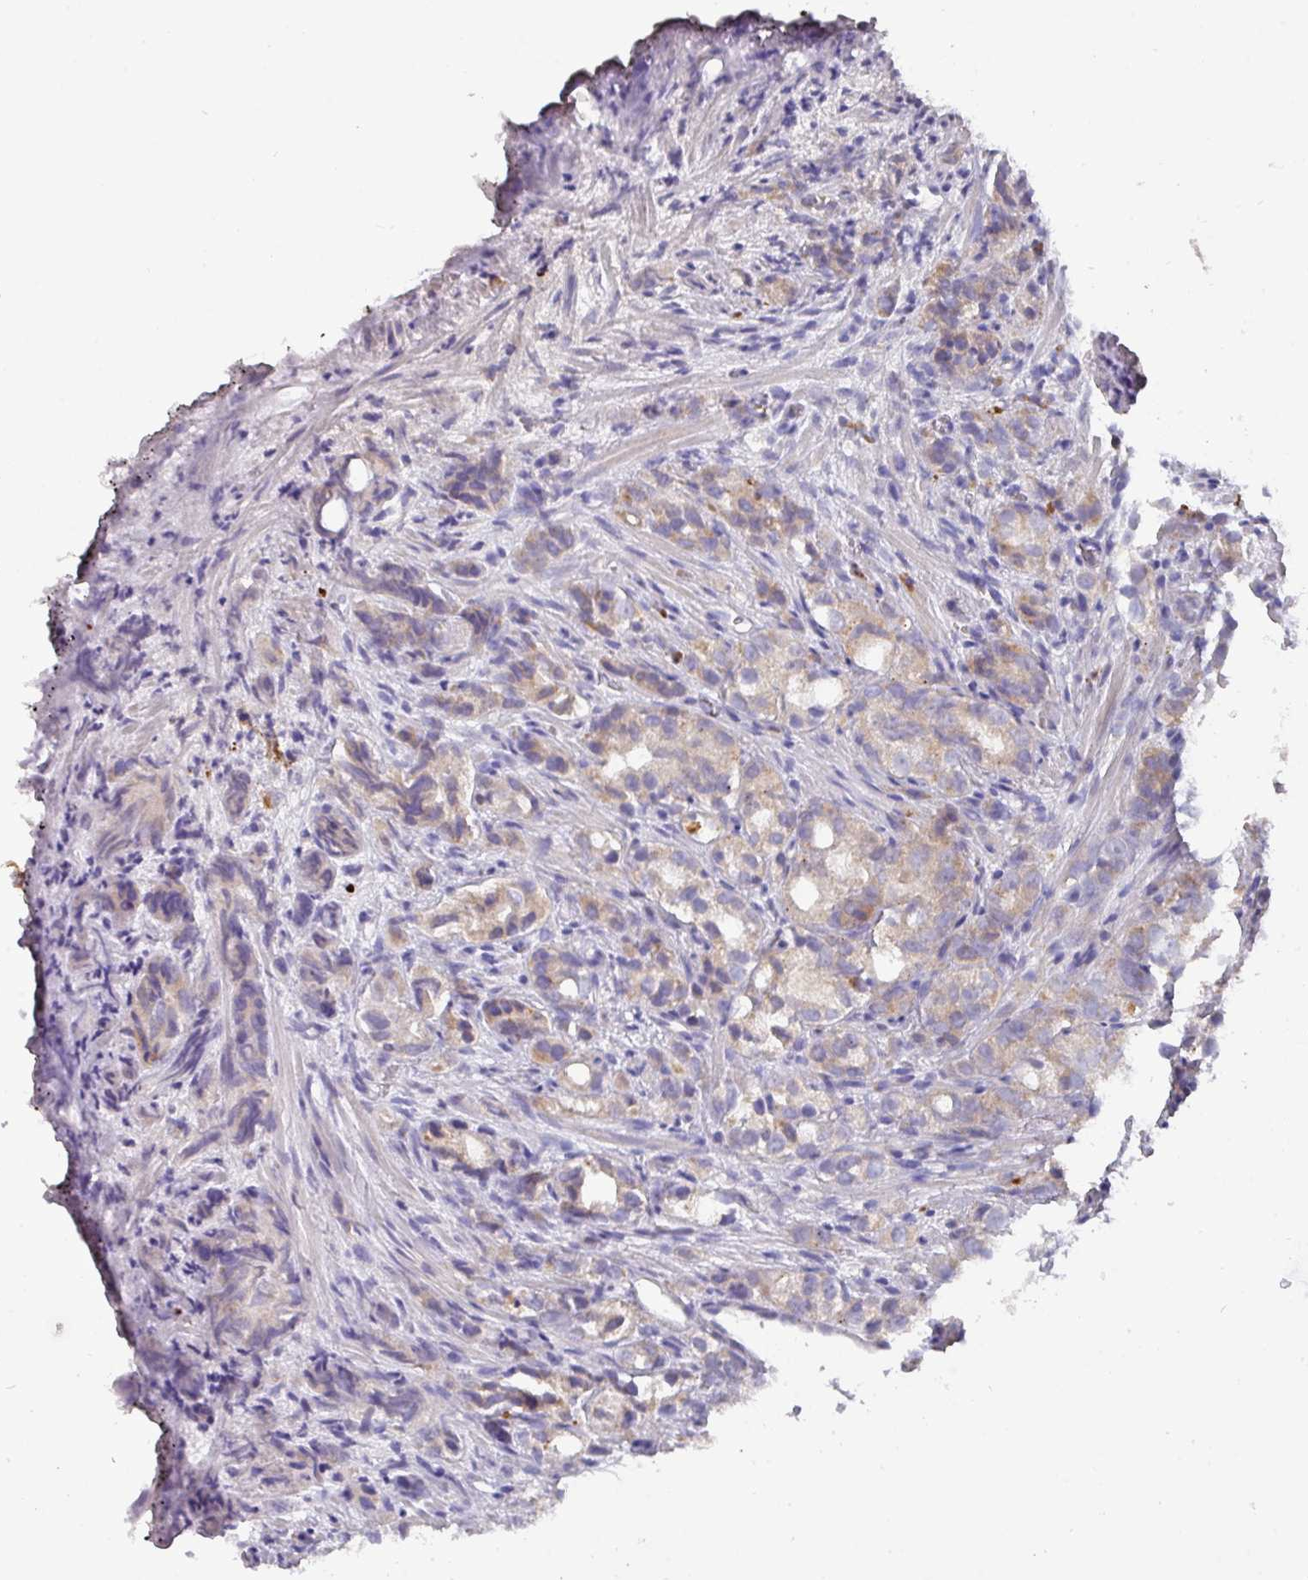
{"staining": {"intensity": "weak", "quantity": "<25%", "location": "cytoplasmic/membranous"}, "tissue": "prostate cancer", "cell_type": "Tumor cells", "image_type": "cancer", "snomed": [{"axis": "morphology", "description": "Adenocarcinoma, High grade"}, {"axis": "topography", "description": "Prostate"}], "caption": "IHC of adenocarcinoma (high-grade) (prostate) displays no staining in tumor cells. (Stains: DAB IHC with hematoxylin counter stain, Microscopy: brightfield microscopy at high magnification).", "gene": "IL4R", "patient": {"sex": "male", "age": 82}}